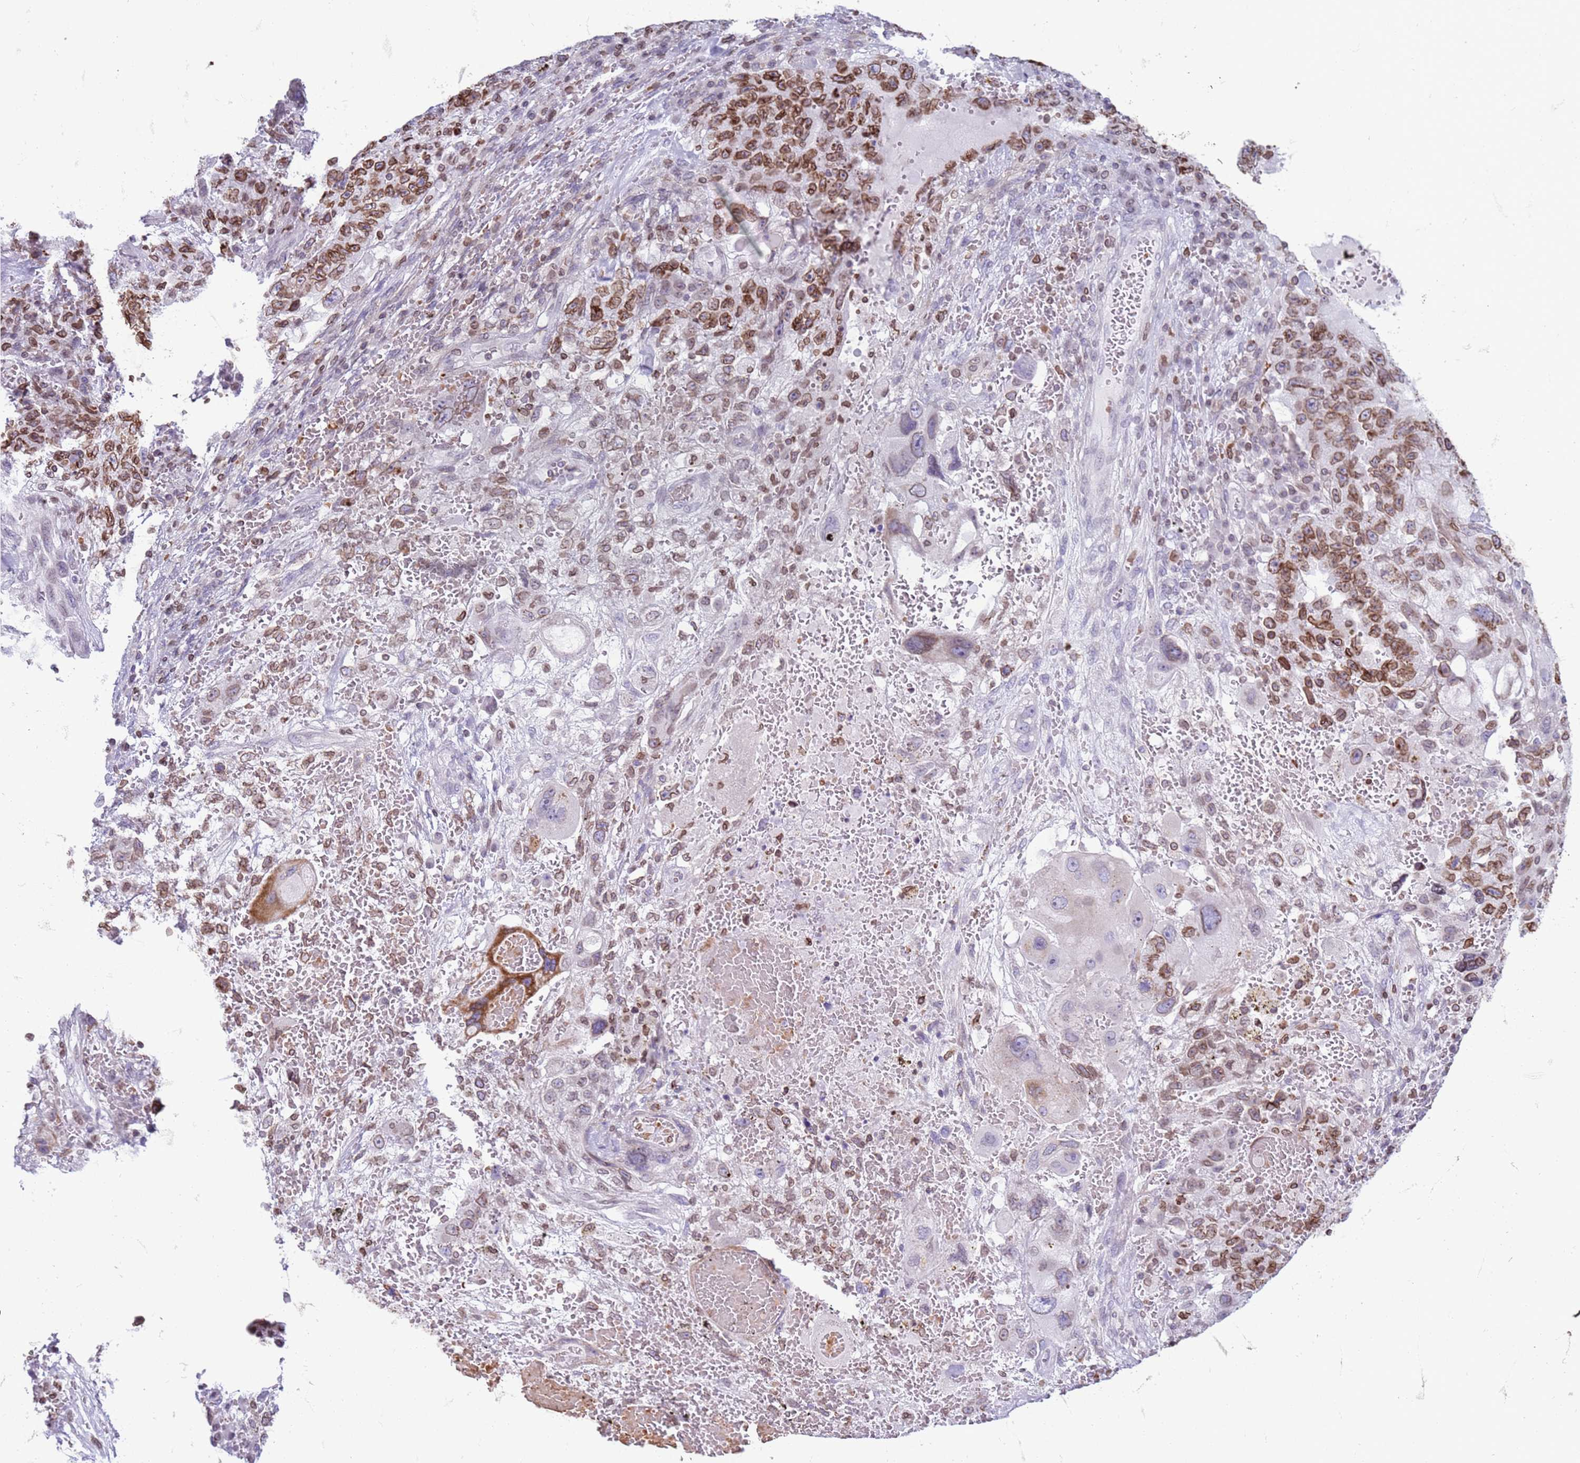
{"staining": {"intensity": "moderate", "quantity": ">75%", "location": "cytoplasmic/membranous,nuclear"}, "tissue": "testis cancer", "cell_type": "Tumor cells", "image_type": "cancer", "snomed": [{"axis": "morphology", "description": "Carcinoma, Embryonal, NOS"}, {"axis": "topography", "description": "Testis"}], "caption": "Protein staining of embryonal carcinoma (testis) tissue reveals moderate cytoplasmic/membranous and nuclear positivity in about >75% of tumor cells. (DAB (3,3'-diaminobenzidine) = brown stain, brightfield microscopy at high magnification).", "gene": "METTL25B", "patient": {"sex": "male", "age": 26}}